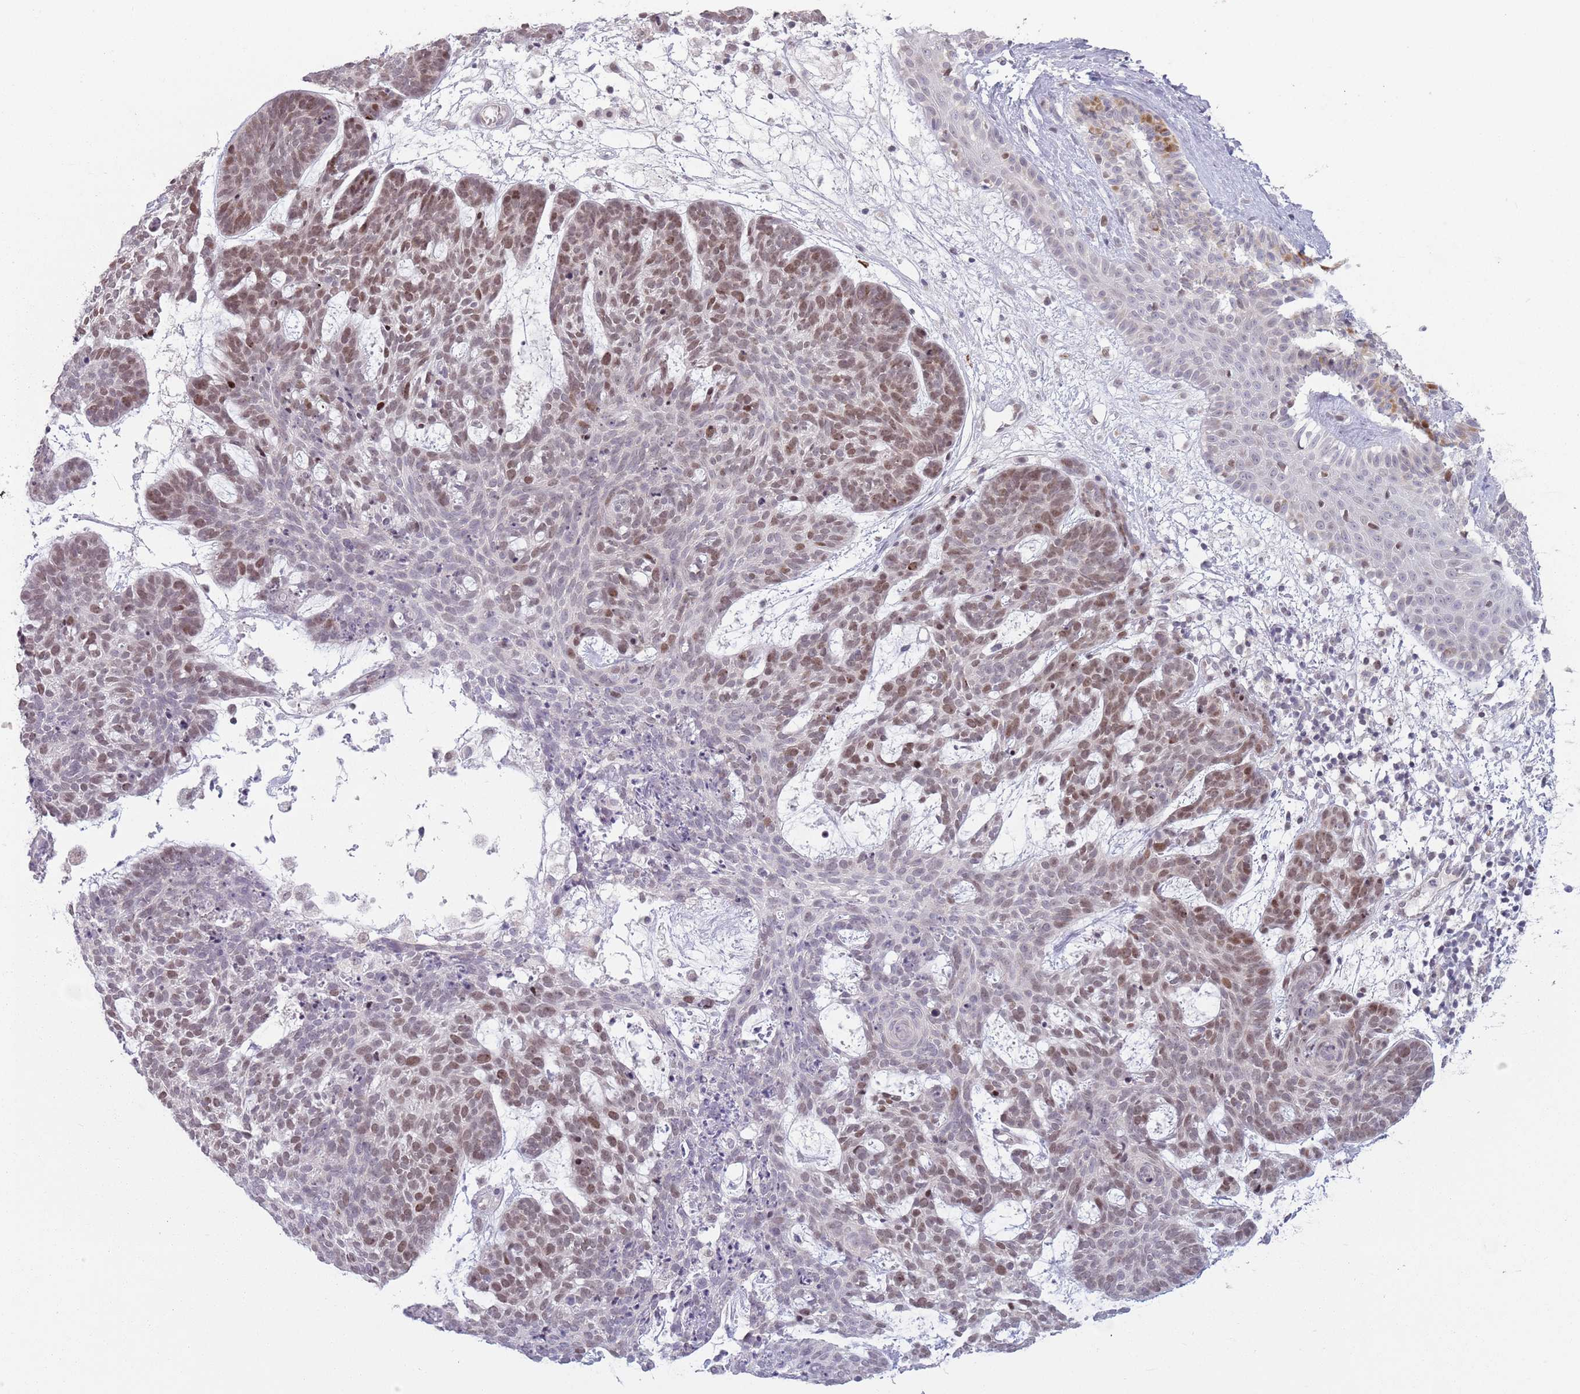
{"staining": {"intensity": "moderate", "quantity": "25%-75%", "location": "nuclear"}, "tissue": "skin cancer", "cell_type": "Tumor cells", "image_type": "cancer", "snomed": [{"axis": "morphology", "description": "Basal cell carcinoma"}, {"axis": "topography", "description": "Skin"}], "caption": "About 25%-75% of tumor cells in basal cell carcinoma (skin) reveal moderate nuclear protein positivity as visualized by brown immunohistochemical staining.", "gene": "MRPL34", "patient": {"sex": "female", "age": 89}}